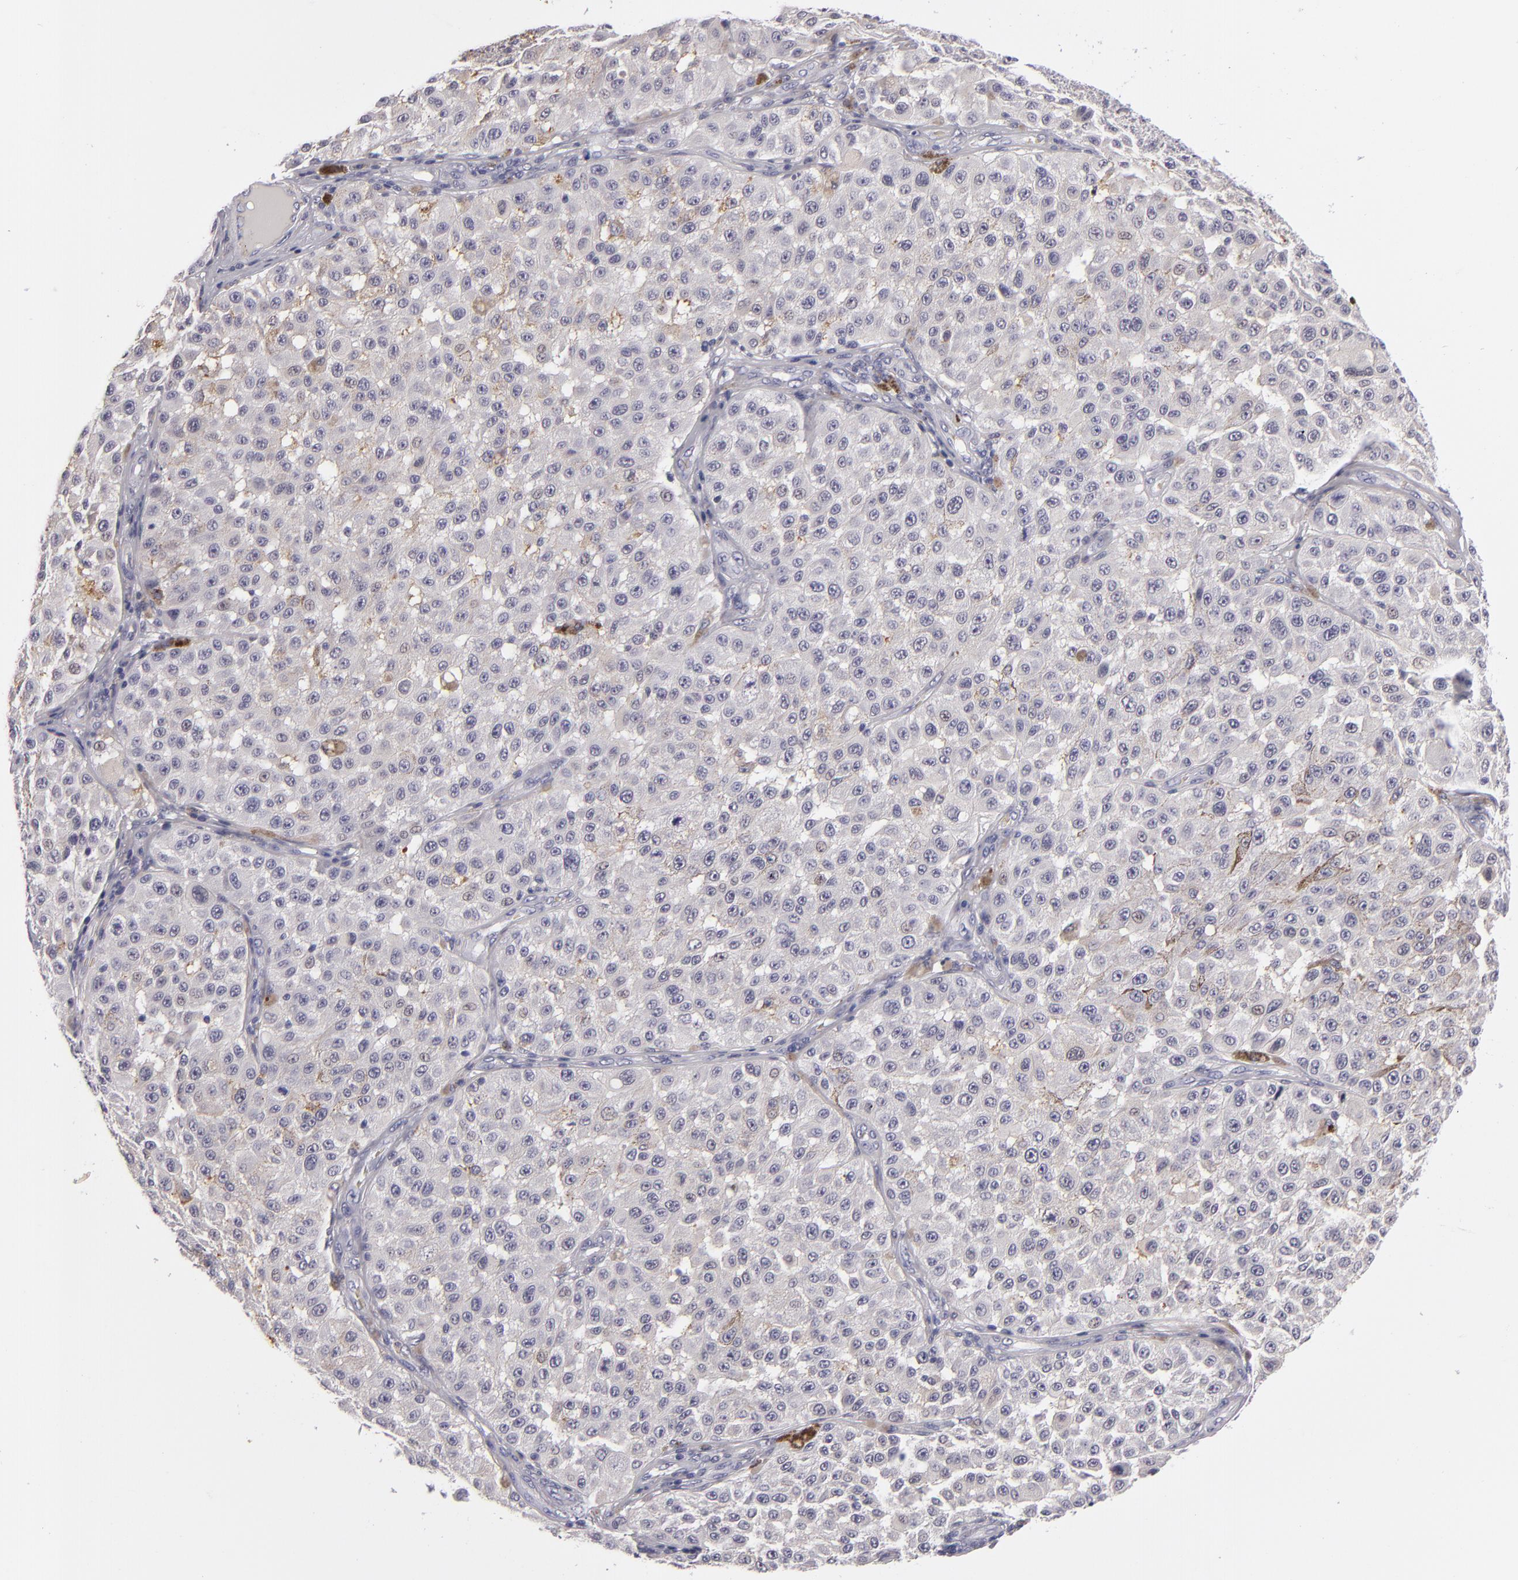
{"staining": {"intensity": "negative", "quantity": "none", "location": "none"}, "tissue": "melanoma", "cell_type": "Tumor cells", "image_type": "cancer", "snomed": [{"axis": "morphology", "description": "Malignant melanoma, NOS"}, {"axis": "topography", "description": "Skin"}], "caption": "High magnification brightfield microscopy of malignant melanoma stained with DAB (brown) and counterstained with hematoxylin (blue): tumor cells show no significant expression. (DAB (3,3'-diaminobenzidine) immunohistochemistry (IHC) with hematoxylin counter stain).", "gene": "TNNC1", "patient": {"sex": "female", "age": 64}}